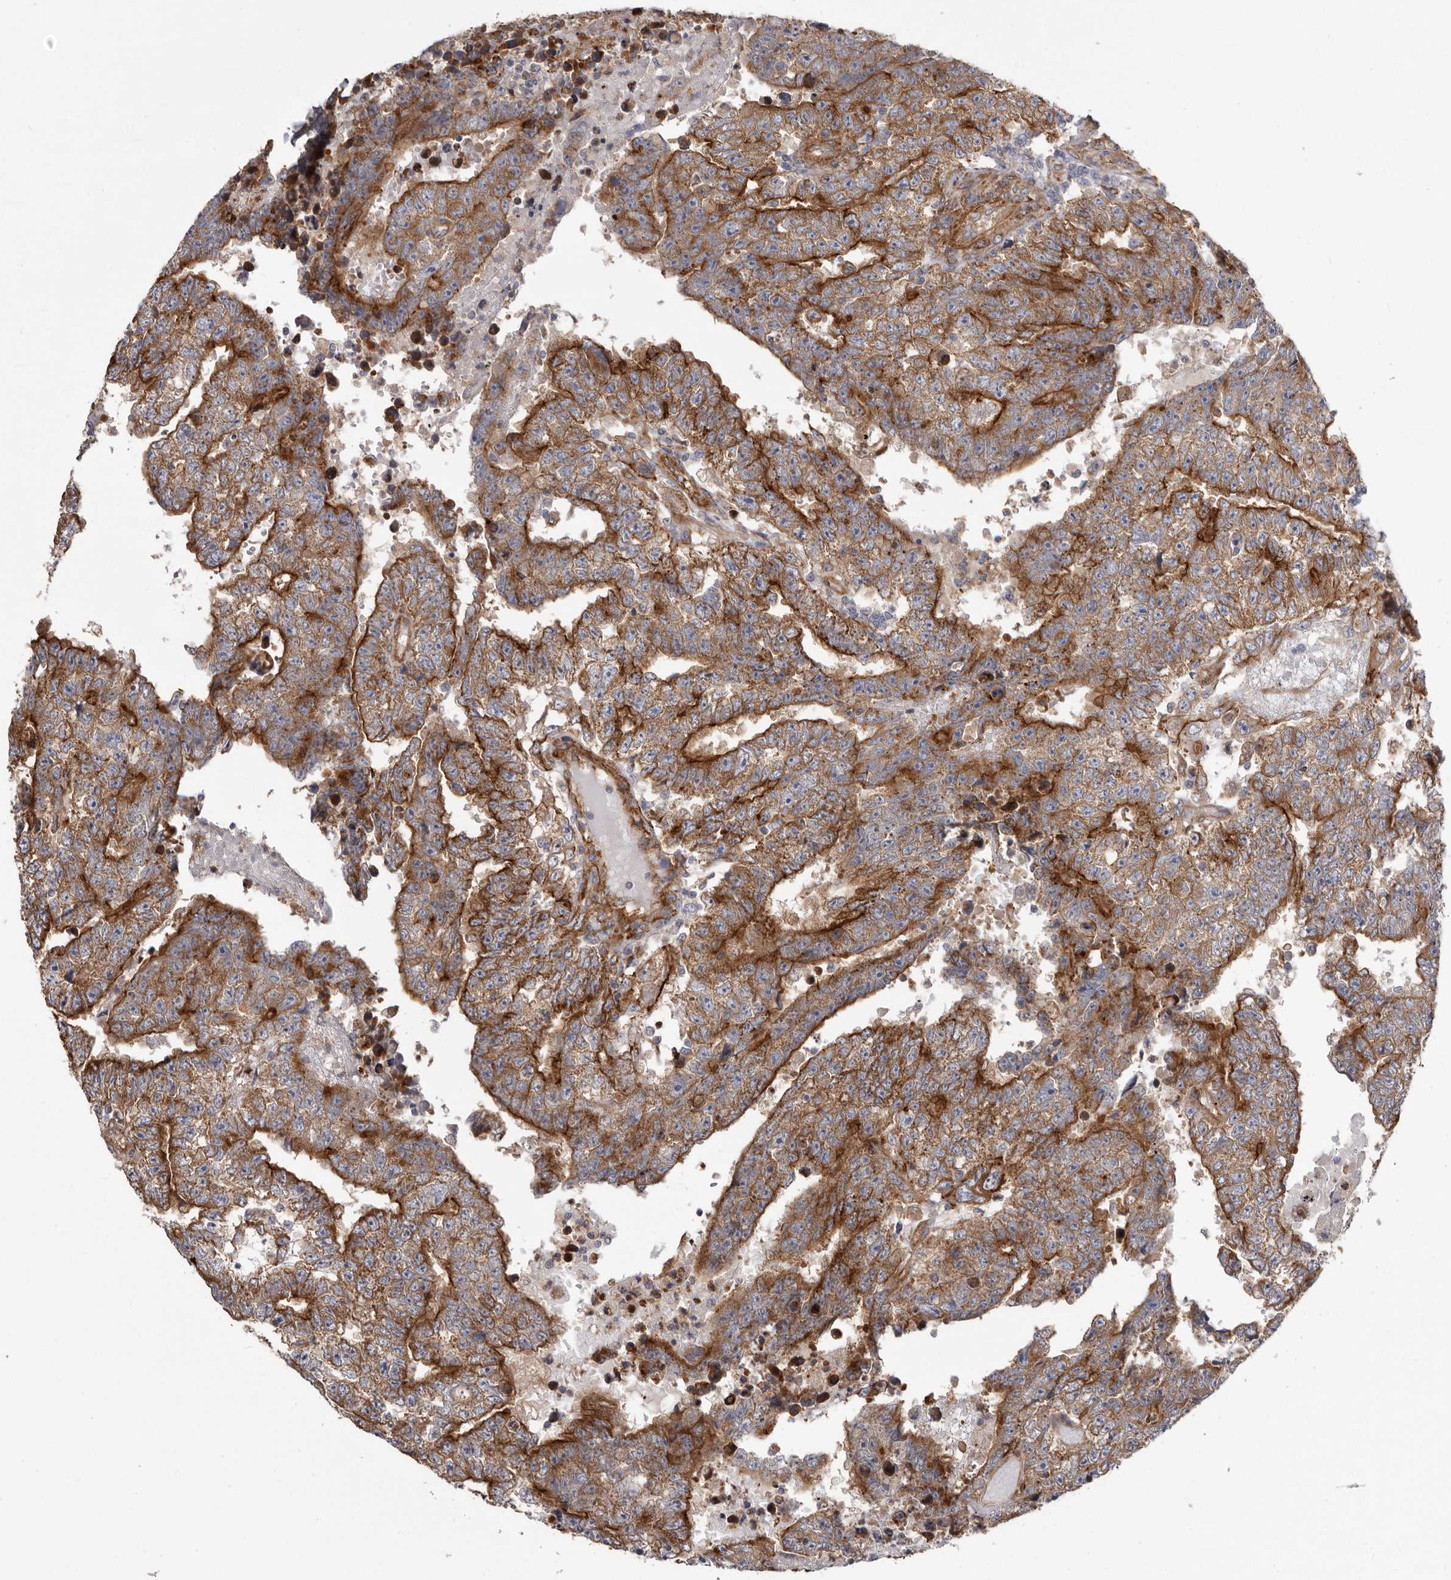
{"staining": {"intensity": "strong", "quantity": ">75%", "location": "cytoplasmic/membranous"}, "tissue": "testis cancer", "cell_type": "Tumor cells", "image_type": "cancer", "snomed": [{"axis": "morphology", "description": "Carcinoma, Embryonal, NOS"}, {"axis": "topography", "description": "Testis"}], "caption": "An image of testis cancer stained for a protein displays strong cytoplasmic/membranous brown staining in tumor cells. Nuclei are stained in blue.", "gene": "ENAH", "patient": {"sex": "male", "age": 25}}